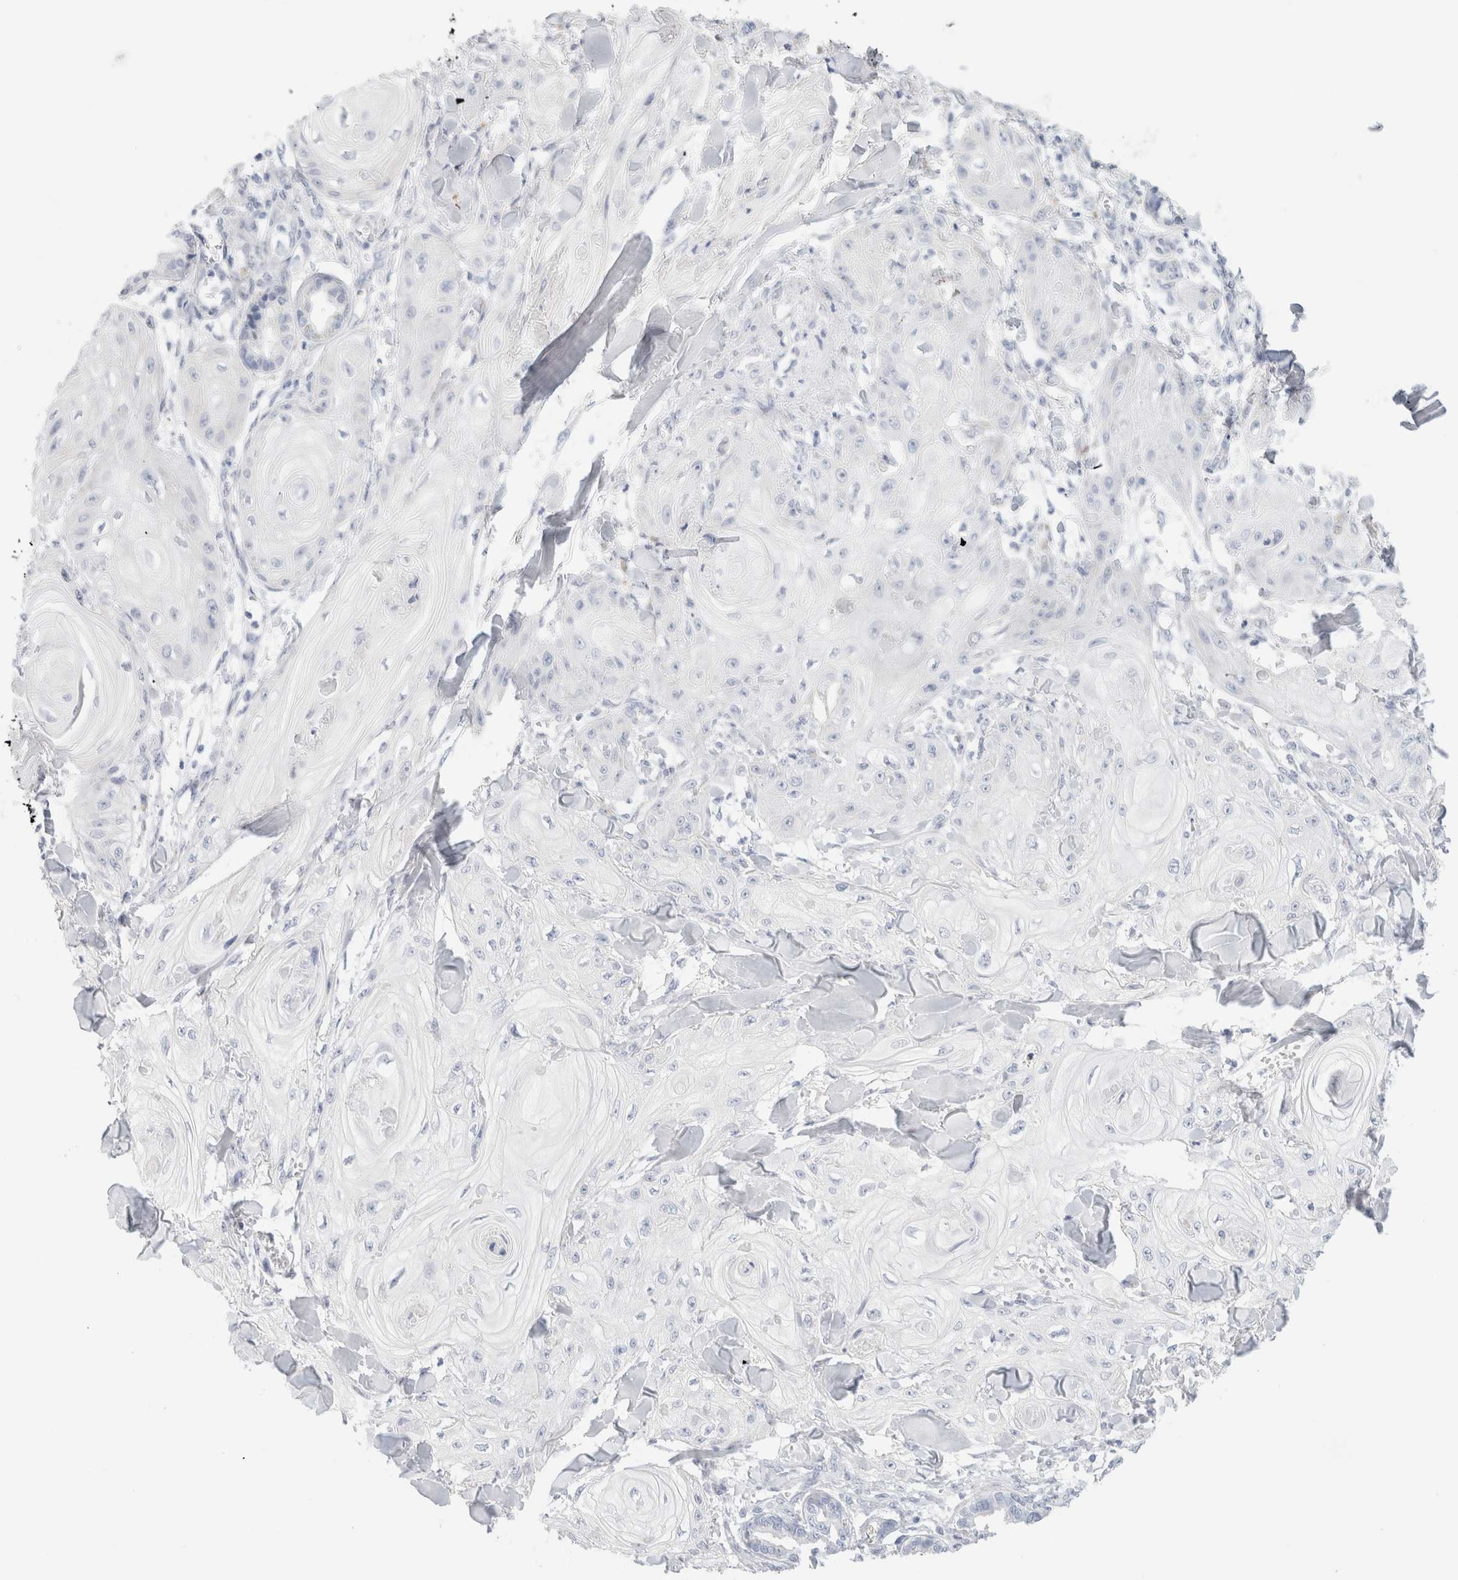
{"staining": {"intensity": "negative", "quantity": "none", "location": "none"}, "tissue": "skin cancer", "cell_type": "Tumor cells", "image_type": "cancer", "snomed": [{"axis": "morphology", "description": "Squamous cell carcinoma, NOS"}, {"axis": "topography", "description": "Skin"}], "caption": "Immunohistochemical staining of human skin cancer displays no significant expression in tumor cells.", "gene": "RTN4", "patient": {"sex": "male", "age": 74}}